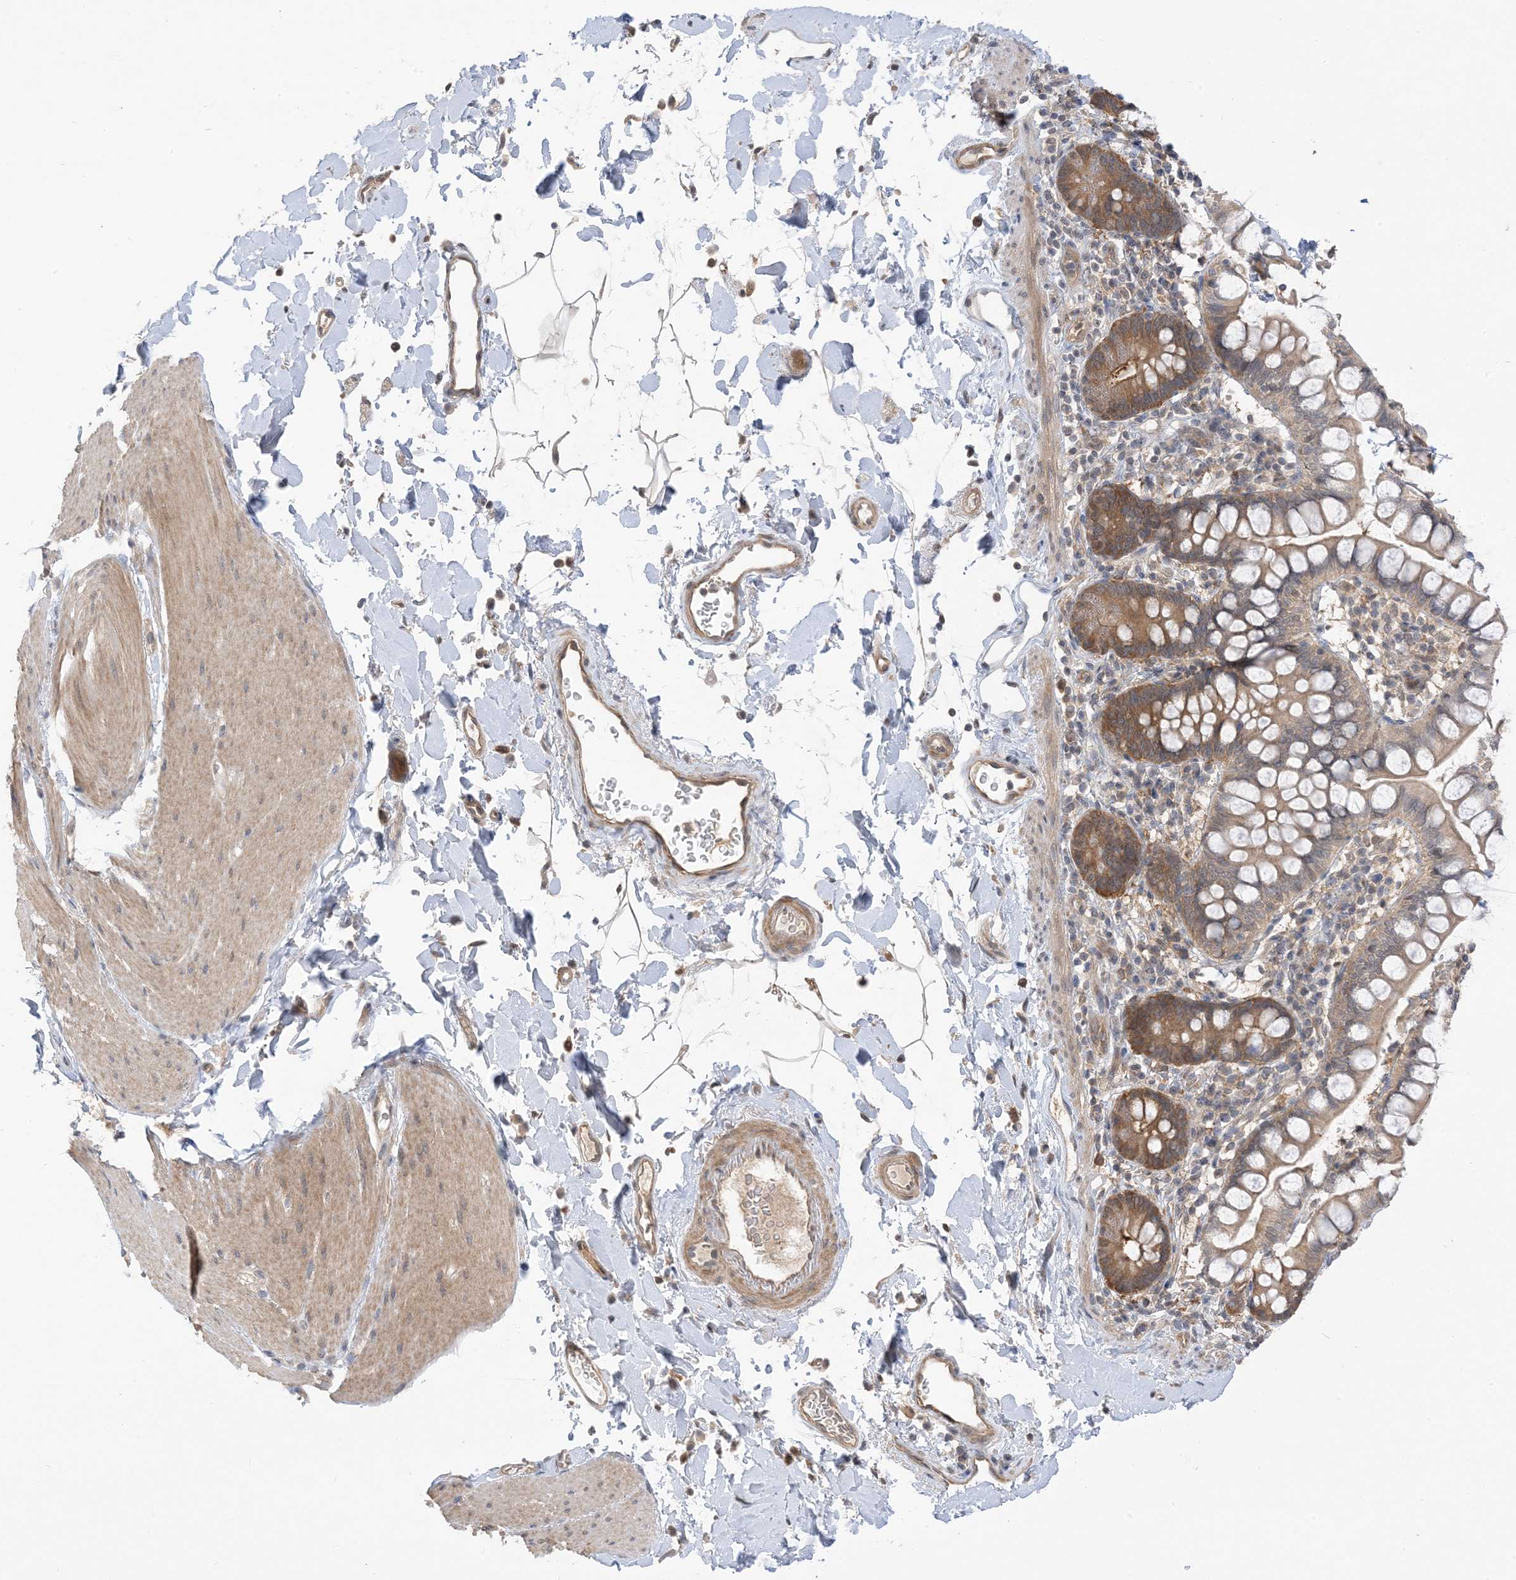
{"staining": {"intensity": "weak", "quantity": ">75%", "location": "cytoplasmic/membranous"}, "tissue": "smooth muscle", "cell_type": "Smooth muscle cells", "image_type": "normal", "snomed": [{"axis": "morphology", "description": "Normal tissue, NOS"}, {"axis": "topography", "description": "Smooth muscle"}, {"axis": "topography", "description": "Small intestine"}], "caption": "Immunohistochemistry (IHC) staining of normal smooth muscle, which reveals low levels of weak cytoplasmic/membranous expression in about >75% of smooth muscle cells indicating weak cytoplasmic/membranous protein positivity. The staining was performed using DAB (brown) for protein detection and nuclei were counterstained in hematoxylin (blue).", "gene": "WDR26", "patient": {"sex": "female", "age": 84}}